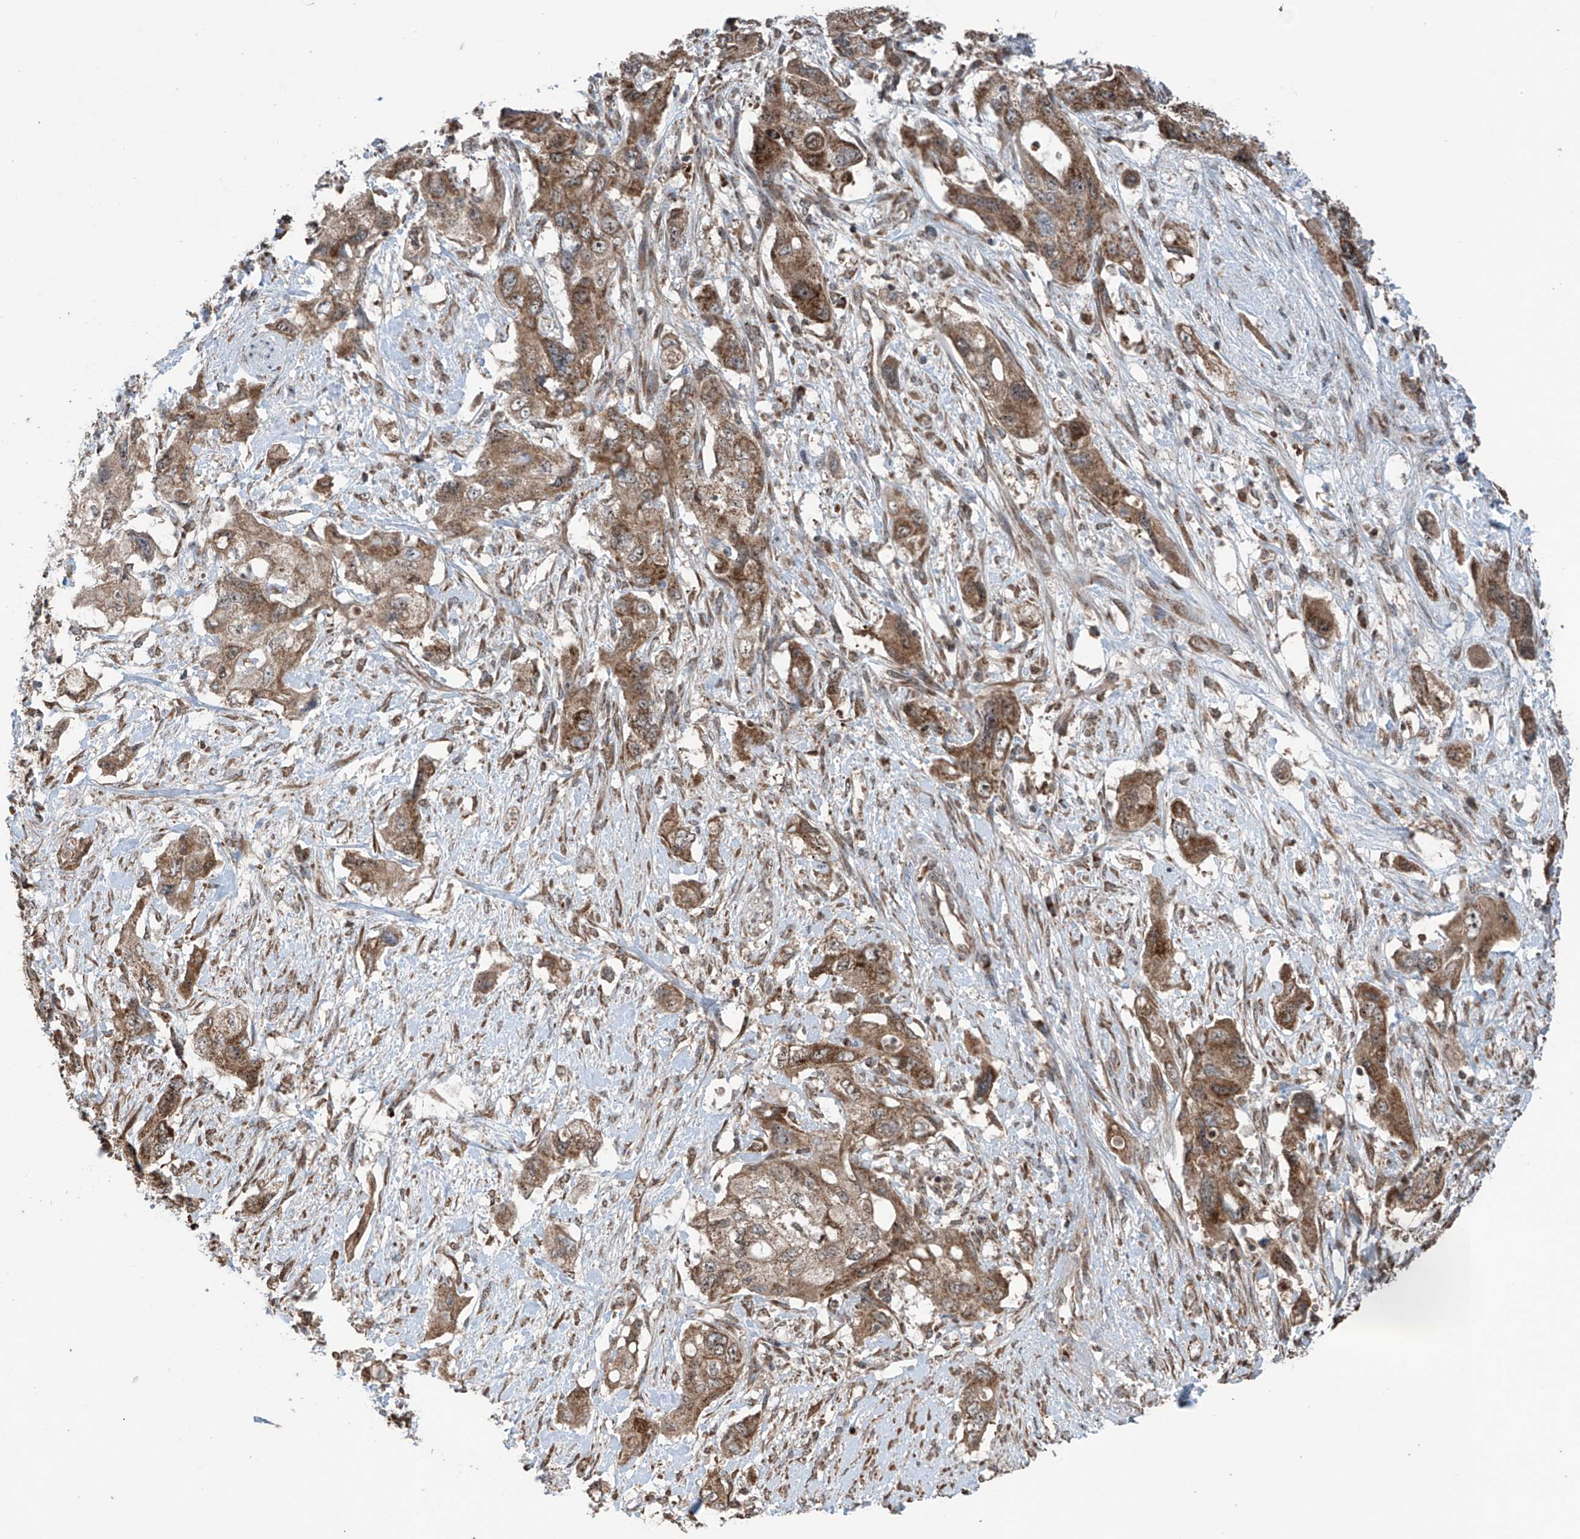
{"staining": {"intensity": "moderate", "quantity": ">75%", "location": "cytoplasmic/membranous"}, "tissue": "pancreatic cancer", "cell_type": "Tumor cells", "image_type": "cancer", "snomed": [{"axis": "morphology", "description": "Adenocarcinoma, NOS"}, {"axis": "topography", "description": "Pancreas"}], "caption": "High-power microscopy captured an immunohistochemistry image of pancreatic cancer (adenocarcinoma), revealing moderate cytoplasmic/membranous staining in approximately >75% of tumor cells.", "gene": "SAMD3", "patient": {"sex": "female", "age": 73}}